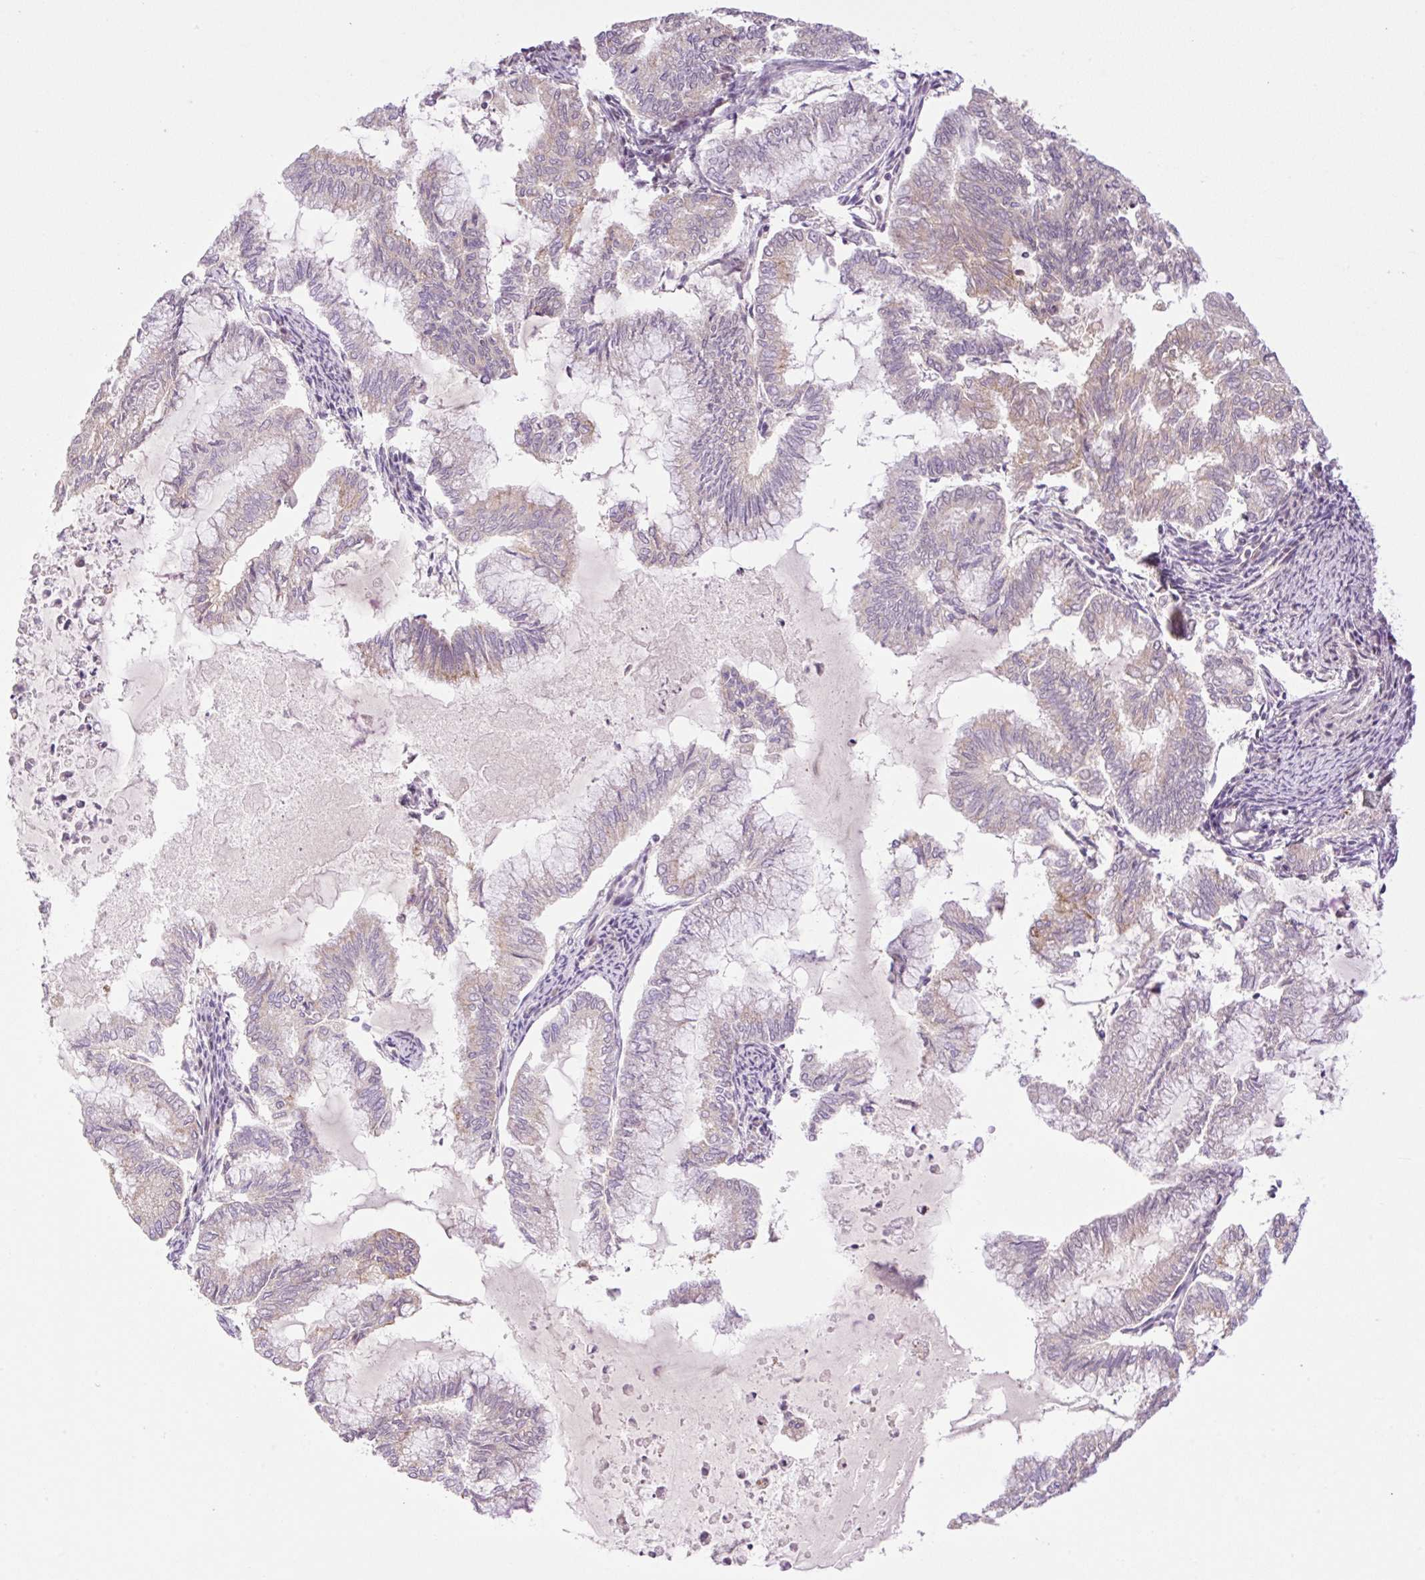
{"staining": {"intensity": "weak", "quantity": "<25%", "location": "cytoplasmic/membranous"}, "tissue": "endometrial cancer", "cell_type": "Tumor cells", "image_type": "cancer", "snomed": [{"axis": "morphology", "description": "Adenocarcinoma, NOS"}, {"axis": "topography", "description": "Endometrium"}], "caption": "An image of endometrial cancer (adenocarcinoma) stained for a protein reveals no brown staining in tumor cells.", "gene": "ZNF394", "patient": {"sex": "female", "age": 79}}